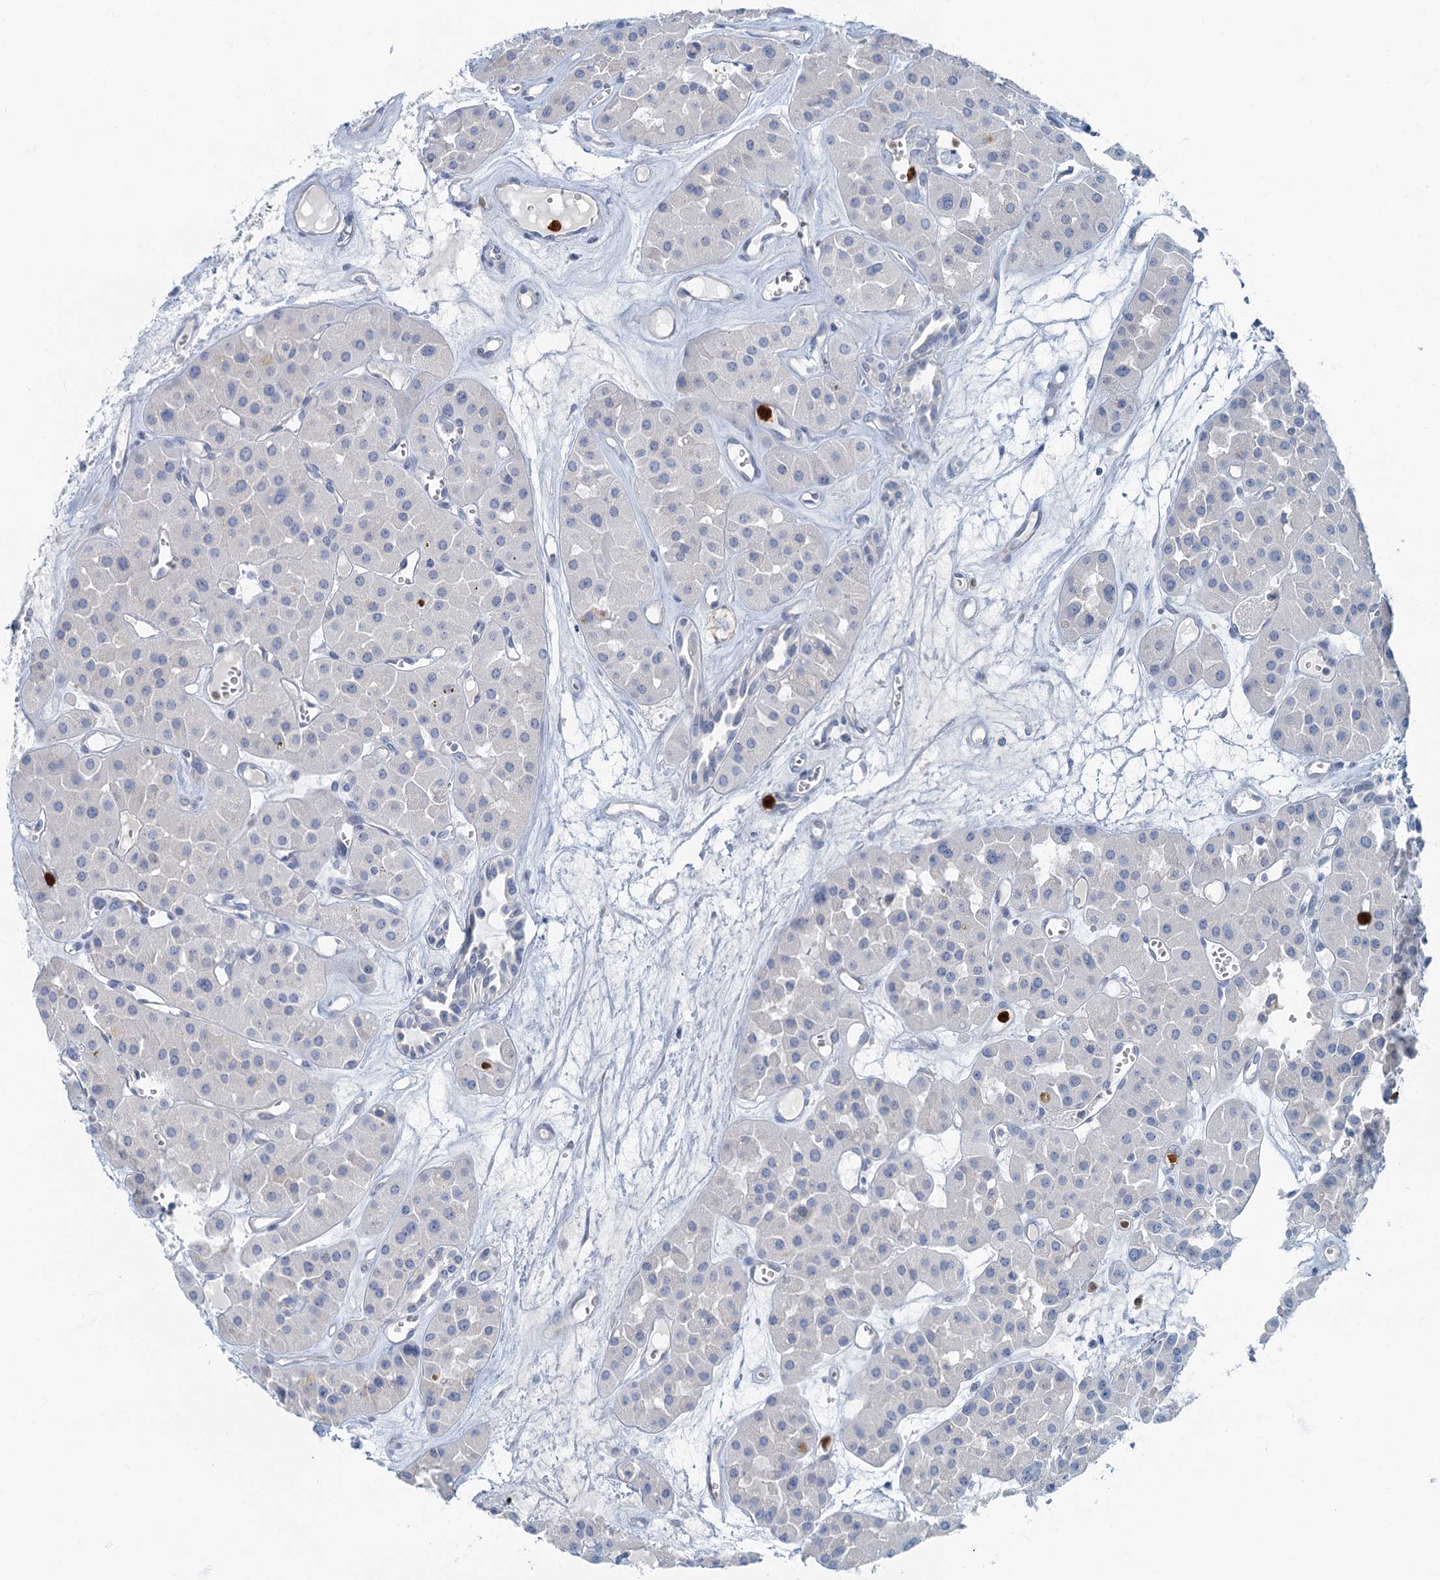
{"staining": {"intensity": "negative", "quantity": "none", "location": "none"}, "tissue": "renal cancer", "cell_type": "Tumor cells", "image_type": "cancer", "snomed": [{"axis": "morphology", "description": "Carcinoma, NOS"}, {"axis": "topography", "description": "Kidney"}], "caption": "A photomicrograph of renal carcinoma stained for a protein displays no brown staining in tumor cells. Nuclei are stained in blue.", "gene": "ANKDD1A", "patient": {"sex": "female", "age": 75}}